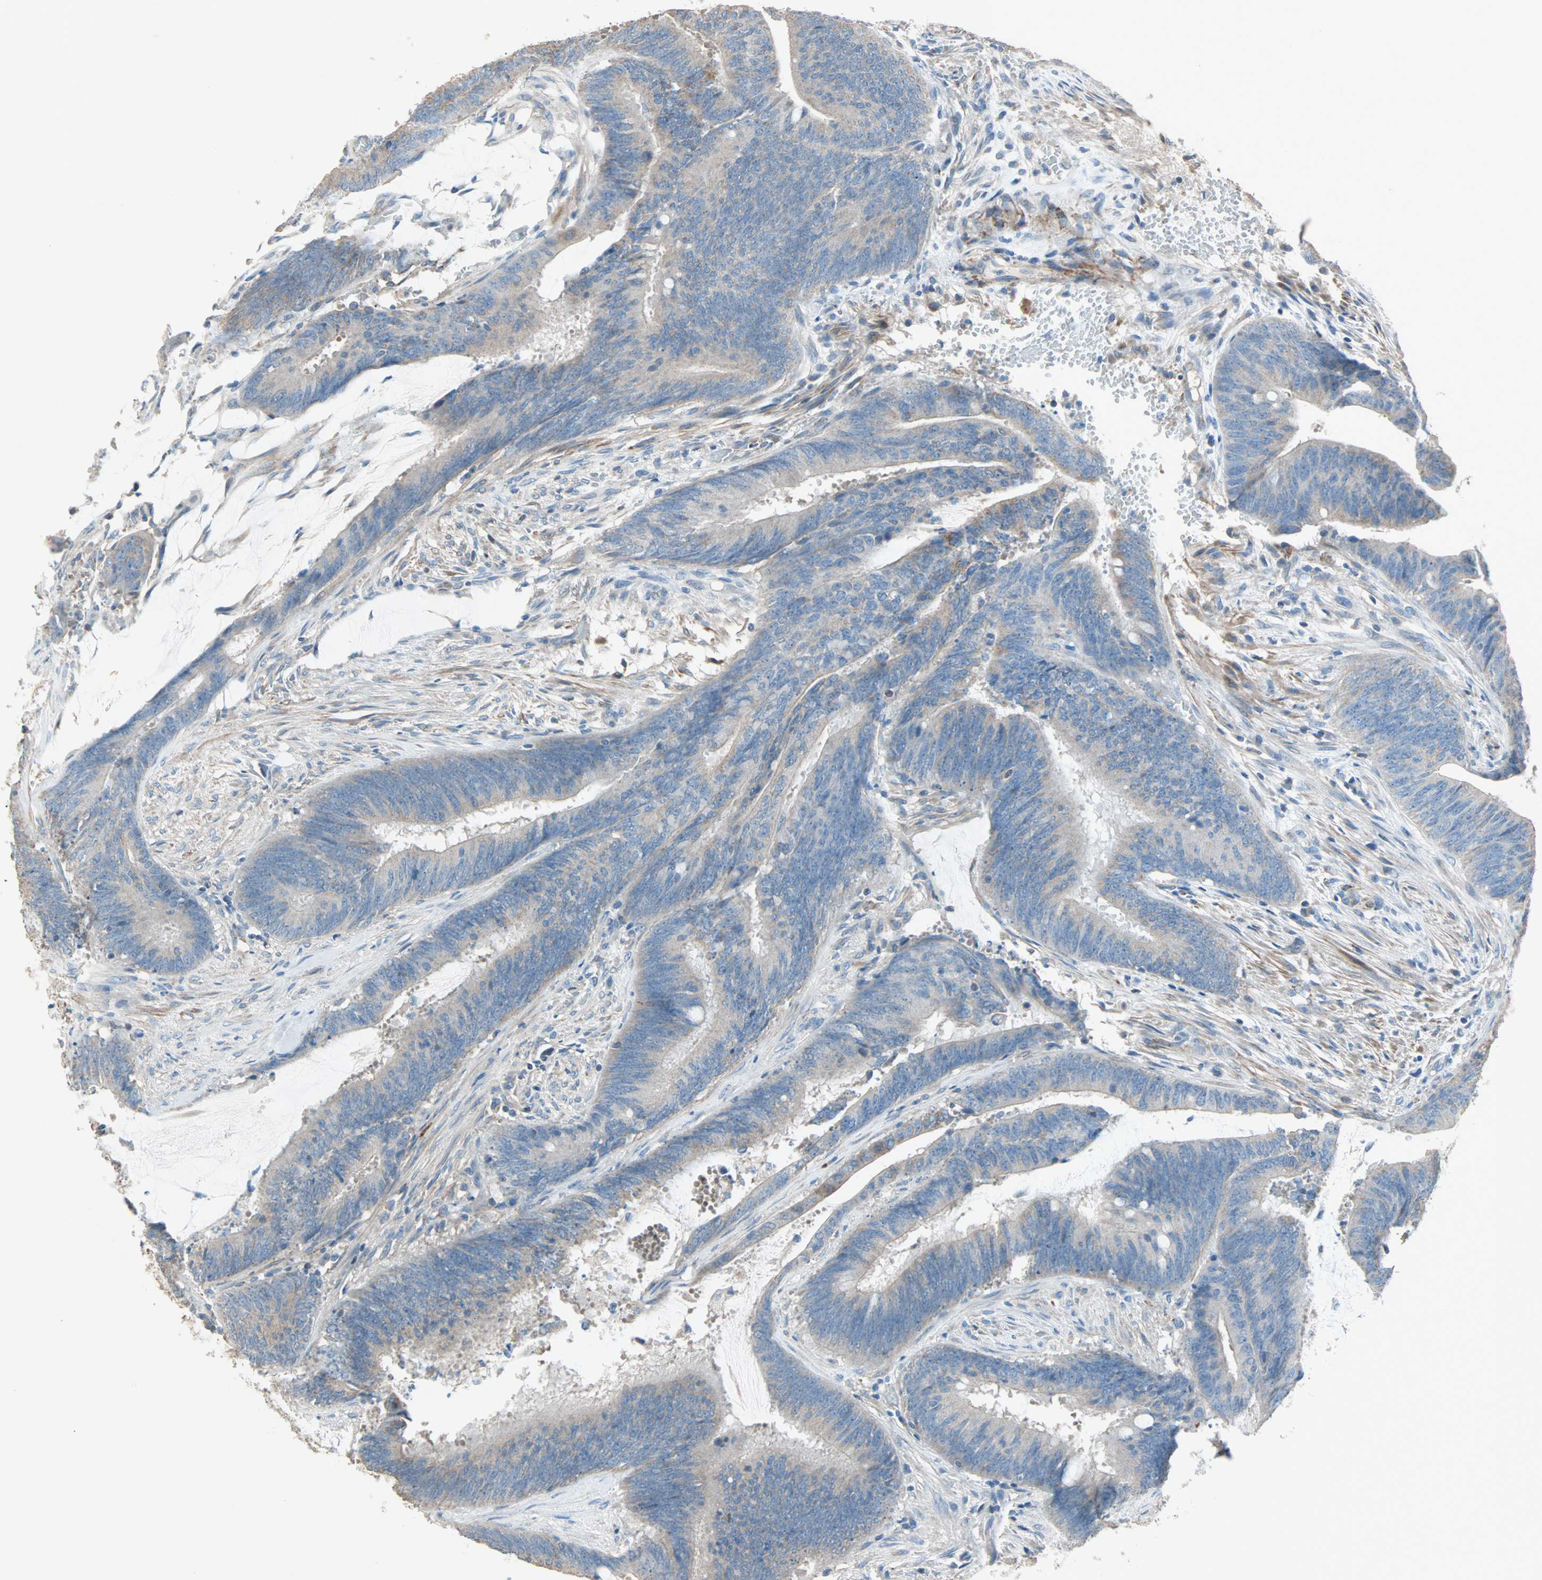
{"staining": {"intensity": "weak", "quantity": "25%-75%", "location": "cytoplasmic/membranous"}, "tissue": "colorectal cancer", "cell_type": "Tumor cells", "image_type": "cancer", "snomed": [{"axis": "morphology", "description": "Adenocarcinoma, NOS"}, {"axis": "topography", "description": "Rectum"}], "caption": "Immunohistochemistry staining of colorectal adenocarcinoma, which demonstrates low levels of weak cytoplasmic/membranous positivity in approximately 25%-75% of tumor cells indicating weak cytoplasmic/membranous protein expression. The staining was performed using DAB (3,3'-diaminobenzidine) (brown) for protein detection and nuclei were counterstained in hematoxylin (blue).", "gene": "ACVRL1", "patient": {"sex": "female", "age": 66}}